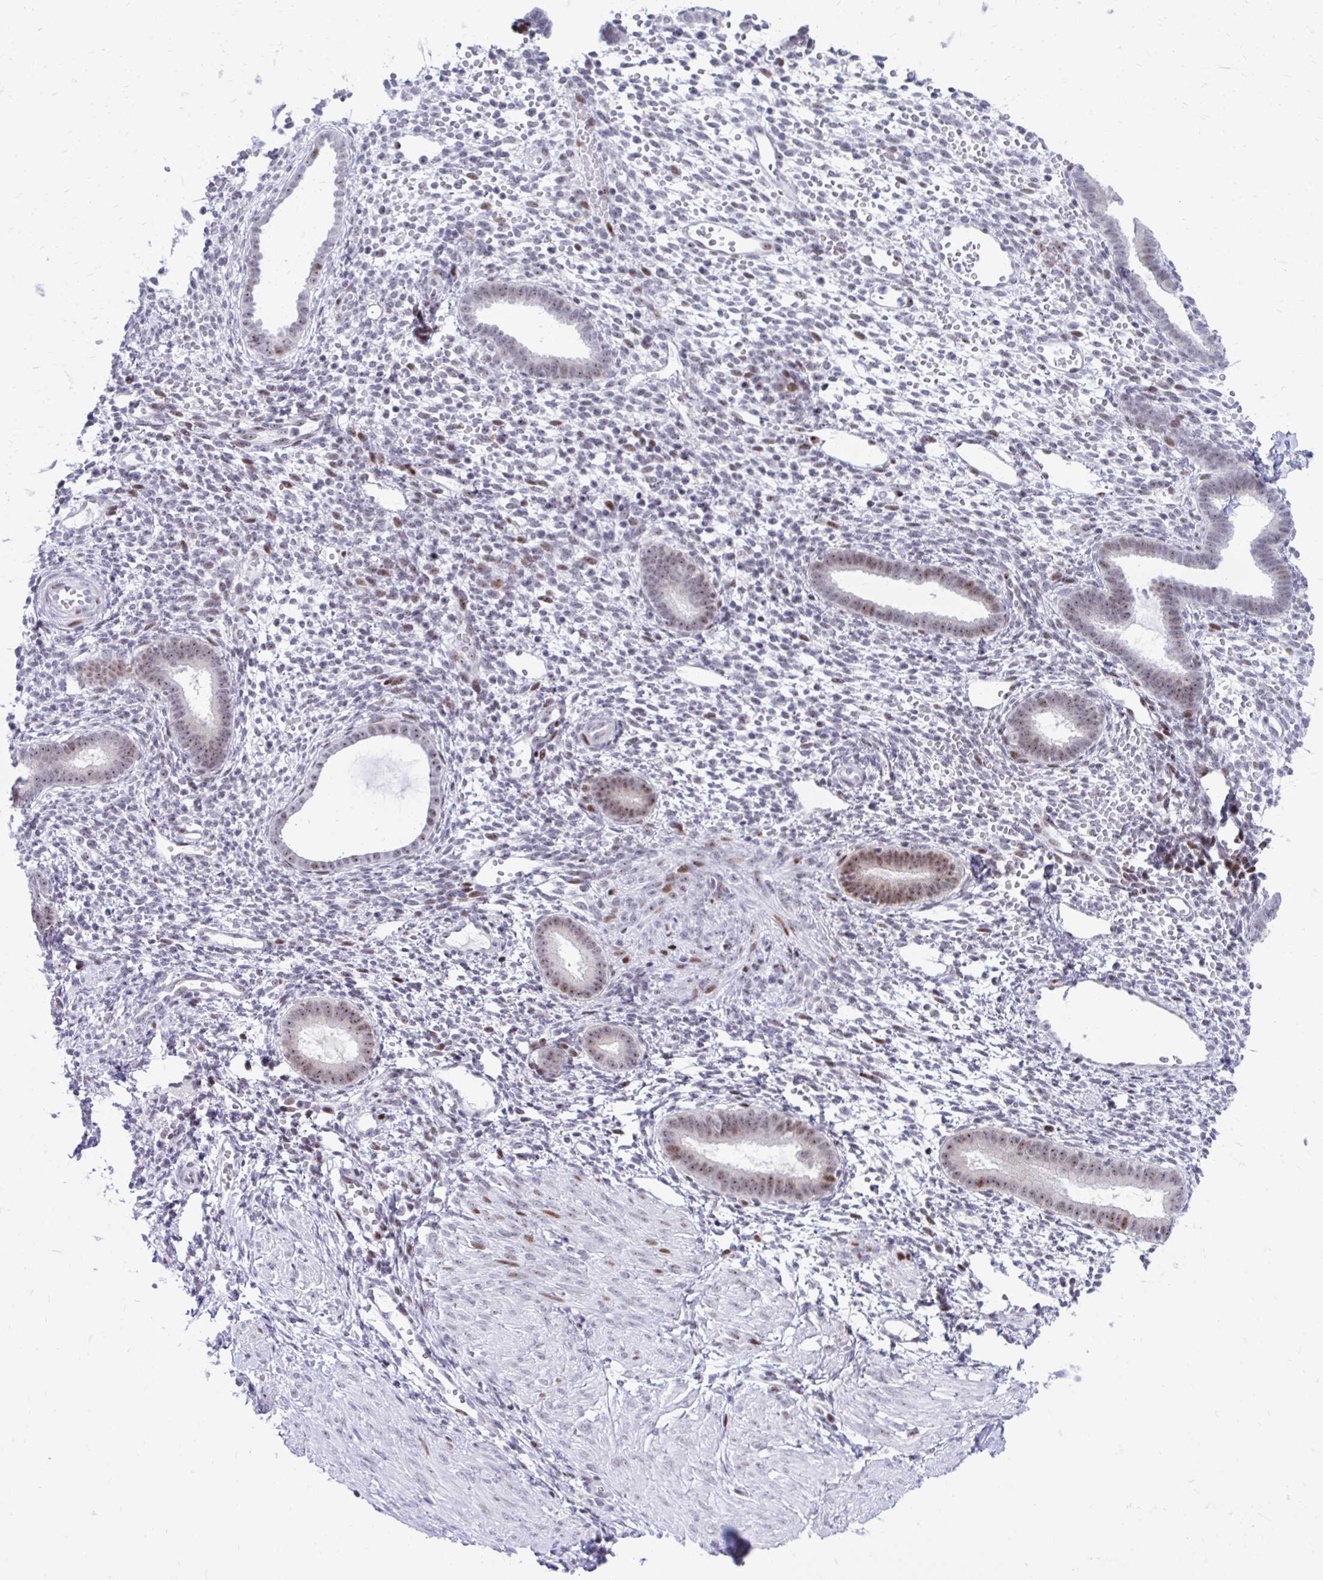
{"staining": {"intensity": "weak", "quantity": ">75%", "location": "nuclear"}, "tissue": "endometrium", "cell_type": "Cells in endometrial stroma", "image_type": "normal", "snomed": [{"axis": "morphology", "description": "Normal tissue, NOS"}, {"axis": "topography", "description": "Endometrium"}], "caption": "Immunohistochemical staining of unremarkable human endometrium demonstrates >75% levels of weak nuclear protein expression in approximately >75% of cells in endometrial stroma.", "gene": "GLDN", "patient": {"sex": "female", "age": 36}}